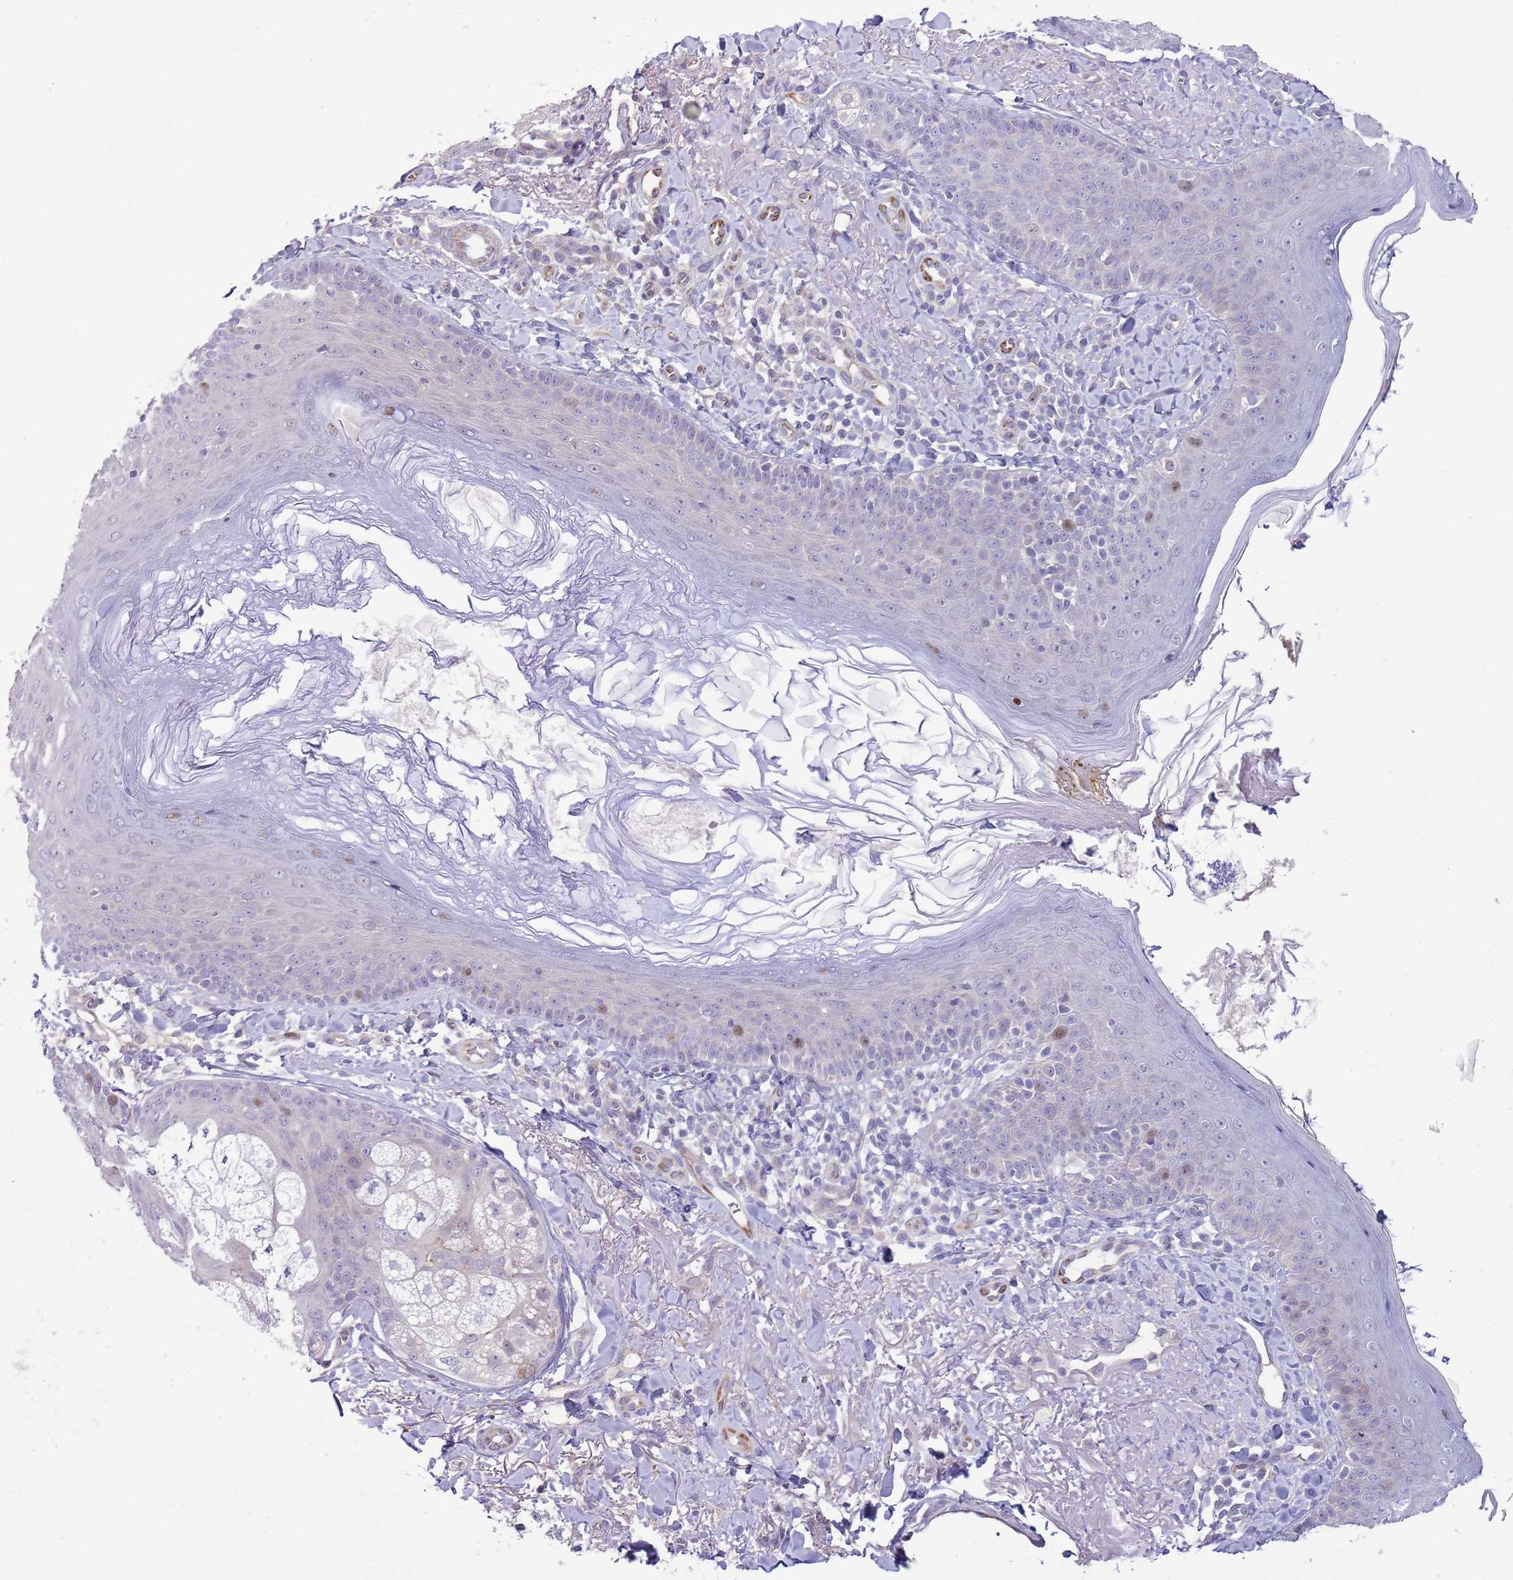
{"staining": {"intensity": "negative", "quantity": "none", "location": "none"}, "tissue": "skin", "cell_type": "Fibroblasts", "image_type": "normal", "snomed": [{"axis": "morphology", "description": "Normal tissue, NOS"}, {"axis": "topography", "description": "Skin"}], "caption": "DAB immunohistochemical staining of unremarkable human skin shows no significant positivity in fibroblasts. (DAB IHC, high magnification).", "gene": "FBRSL1", "patient": {"sex": "male", "age": 57}}